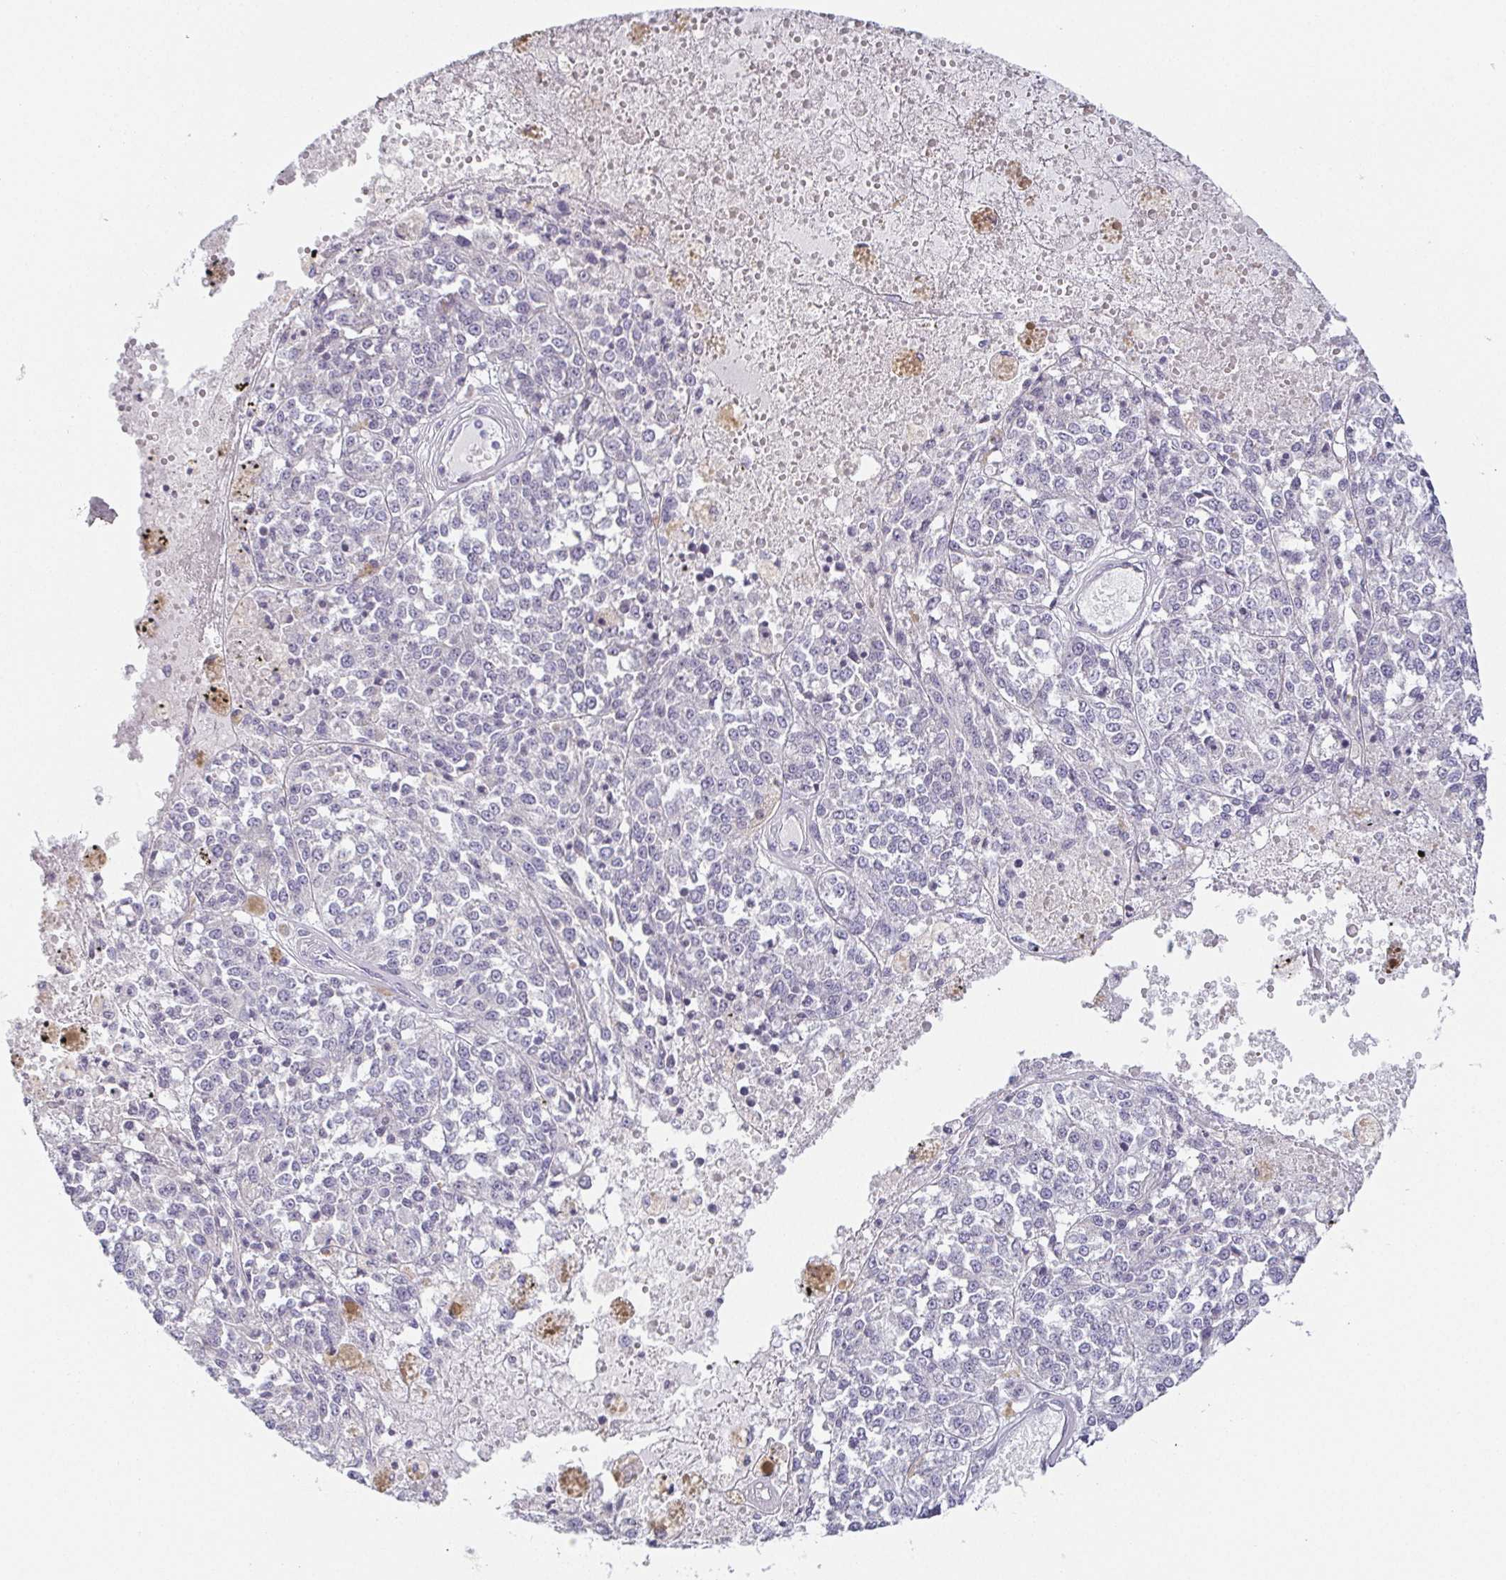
{"staining": {"intensity": "negative", "quantity": "none", "location": "none"}, "tissue": "melanoma", "cell_type": "Tumor cells", "image_type": "cancer", "snomed": [{"axis": "morphology", "description": "Malignant melanoma, Metastatic site"}, {"axis": "topography", "description": "Lymph node"}], "caption": "This photomicrograph is of malignant melanoma (metastatic site) stained with immunohistochemistry to label a protein in brown with the nuclei are counter-stained blue. There is no positivity in tumor cells. Brightfield microscopy of immunohistochemistry (IHC) stained with DAB (3,3'-diaminobenzidine) (brown) and hematoxylin (blue), captured at high magnification.", "gene": "PRR27", "patient": {"sex": "female", "age": 64}}